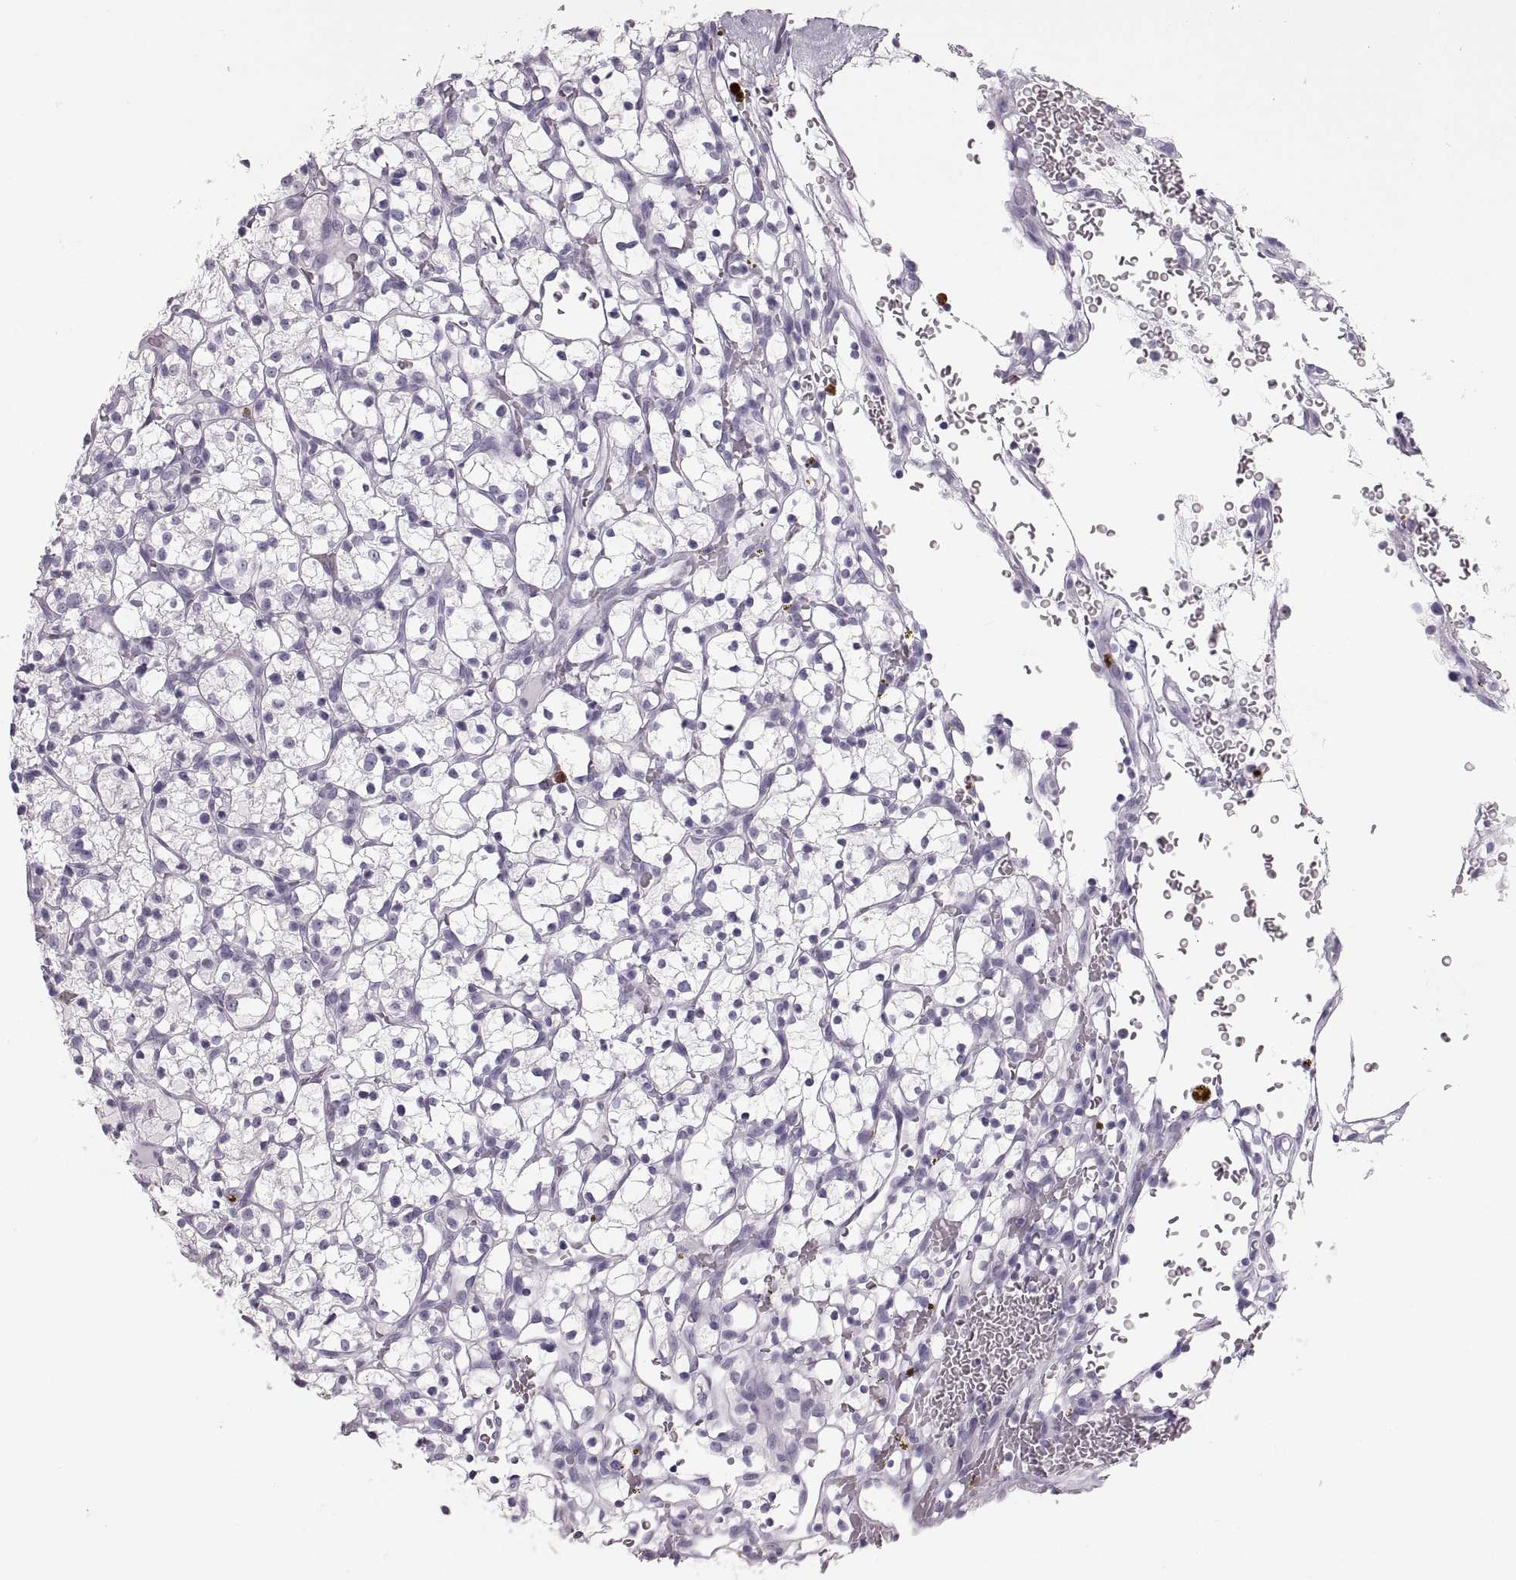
{"staining": {"intensity": "negative", "quantity": "none", "location": "none"}, "tissue": "renal cancer", "cell_type": "Tumor cells", "image_type": "cancer", "snomed": [{"axis": "morphology", "description": "Adenocarcinoma, NOS"}, {"axis": "topography", "description": "Kidney"}], "caption": "Immunohistochemistry (IHC) image of neoplastic tissue: renal cancer stained with DAB demonstrates no significant protein expression in tumor cells. (DAB (3,3'-diaminobenzidine) immunohistochemistry (IHC) with hematoxylin counter stain).", "gene": "MILR1", "patient": {"sex": "female", "age": 64}}